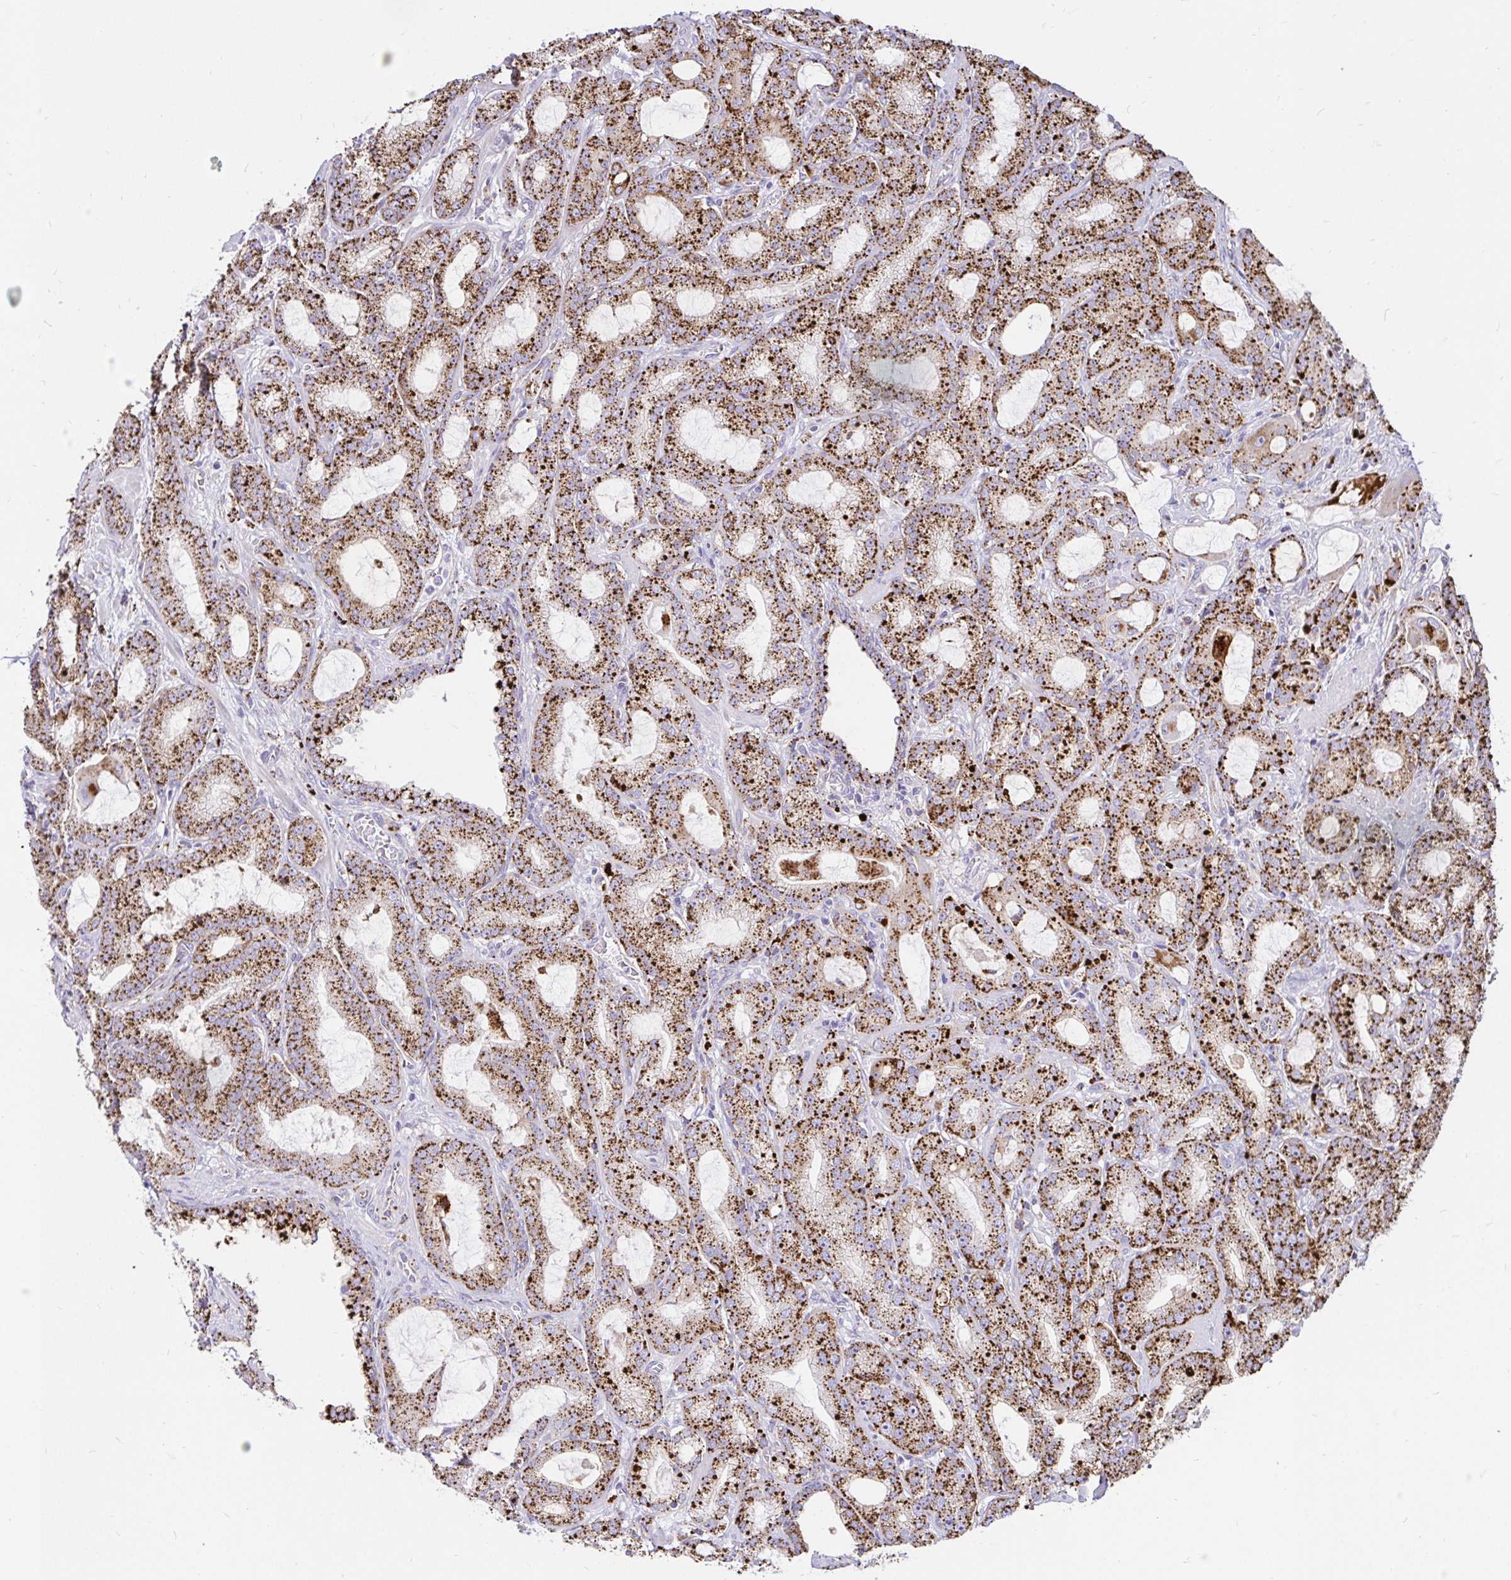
{"staining": {"intensity": "strong", "quantity": ">75%", "location": "cytoplasmic/membranous"}, "tissue": "prostate cancer", "cell_type": "Tumor cells", "image_type": "cancer", "snomed": [{"axis": "morphology", "description": "Adenocarcinoma, High grade"}, {"axis": "topography", "description": "Prostate"}], "caption": "Immunohistochemical staining of human adenocarcinoma (high-grade) (prostate) shows strong cytoplasmic/membranous protein positivity in about >75% of tumor cells.", "gene": "FUCA1", "patient": {"sex": "male", "age": 65}}